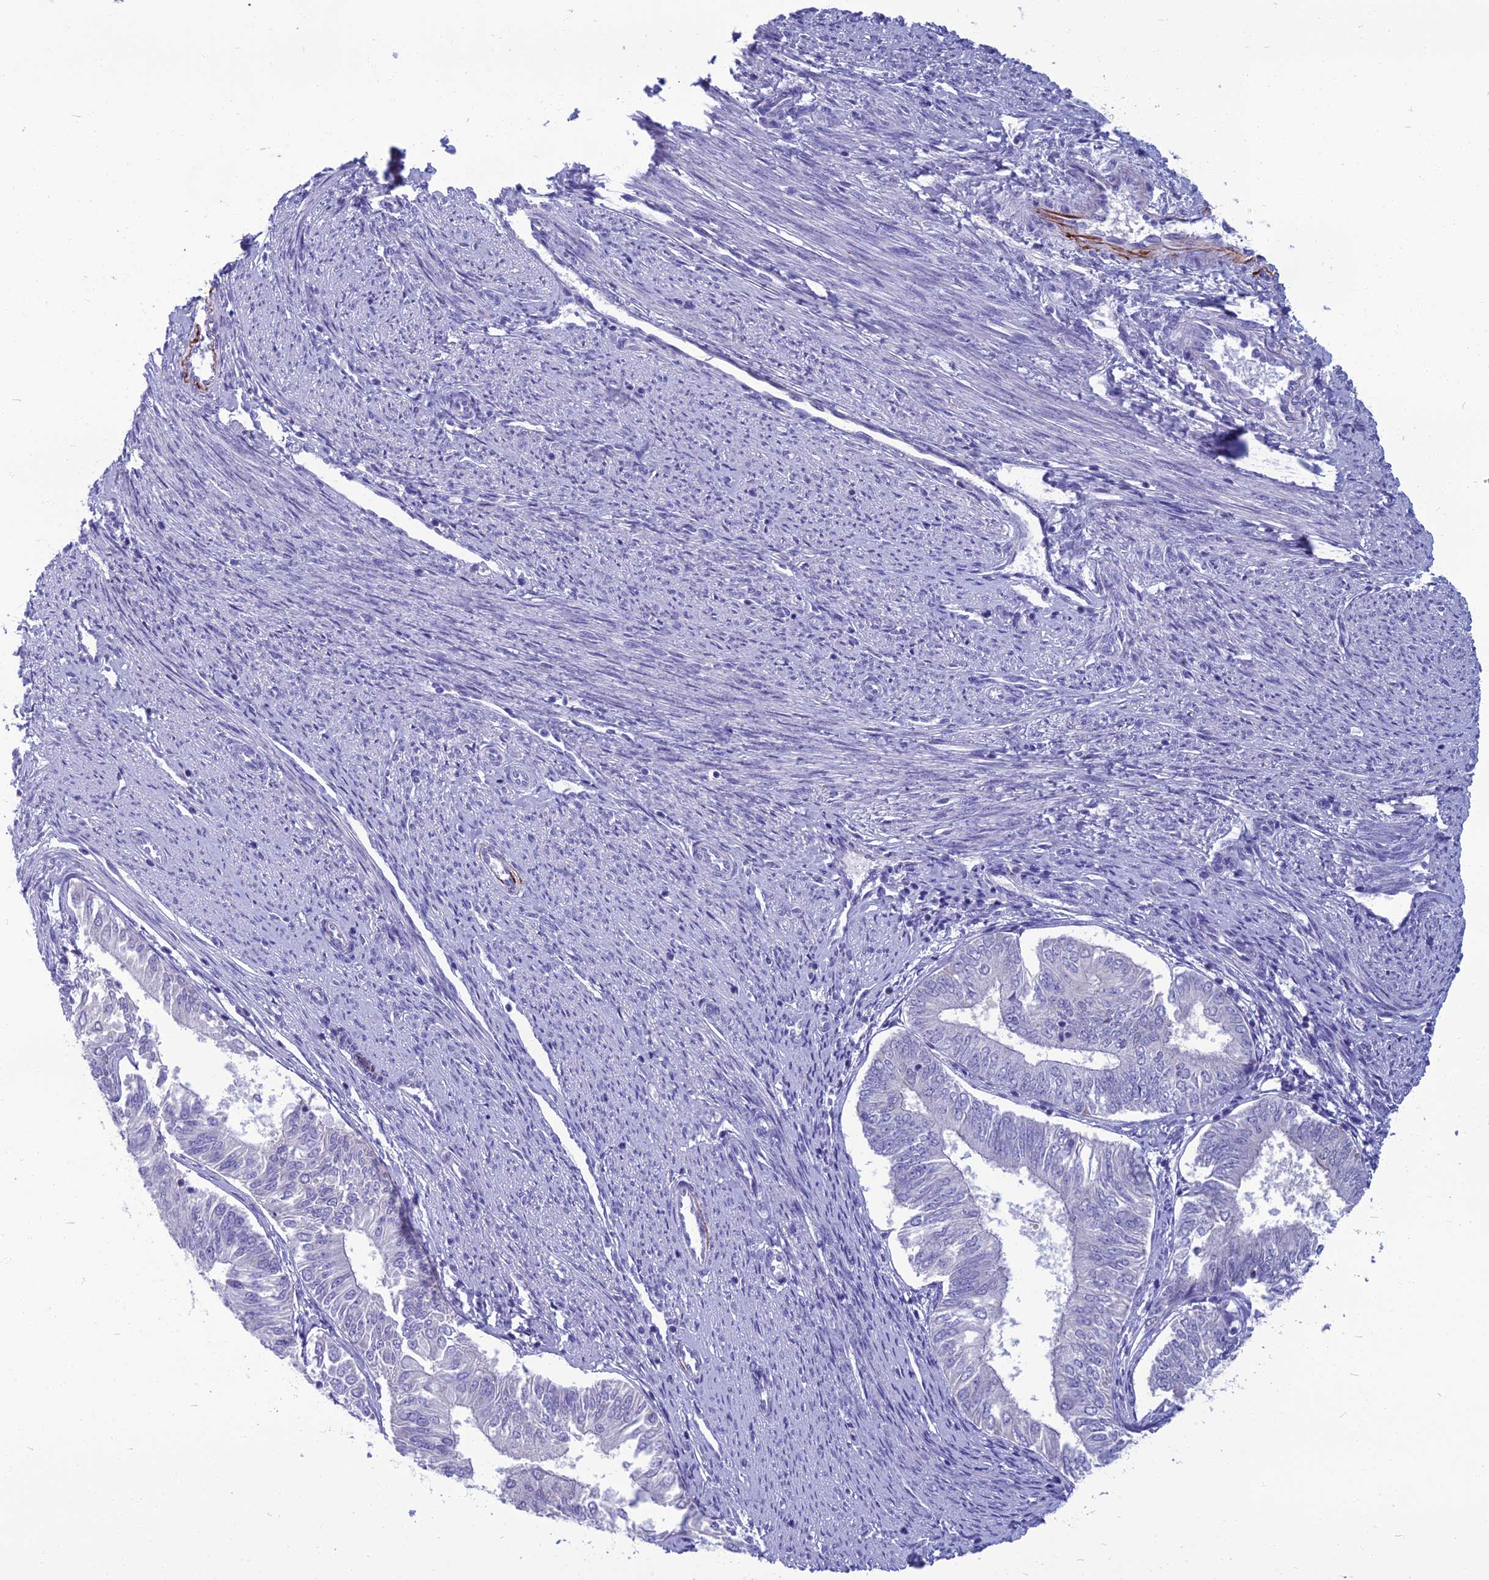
{"staining": {"intensity": "negative", "quantity": "none", "location": "none"}, "tissue": "endometrial cancer", "cell_type": "Tumor cells", "image_type": "cancer", "snomed": [{"axis": "morphology", "description": "Adenocarcinoma, NOS"}, {"axis": "topography", "description": "Endometrium"}], "caption": "The immunohistochemistry (IHC) histopathology image has no significant positivity in tumor cells of endometrial cancer tissue. The staining is performed using DAB brown chromogen with nuclei counter-stained in using hematoxylin.", "gene": "SPTLC3", "patient": {"sex": "female", "age": 58}}